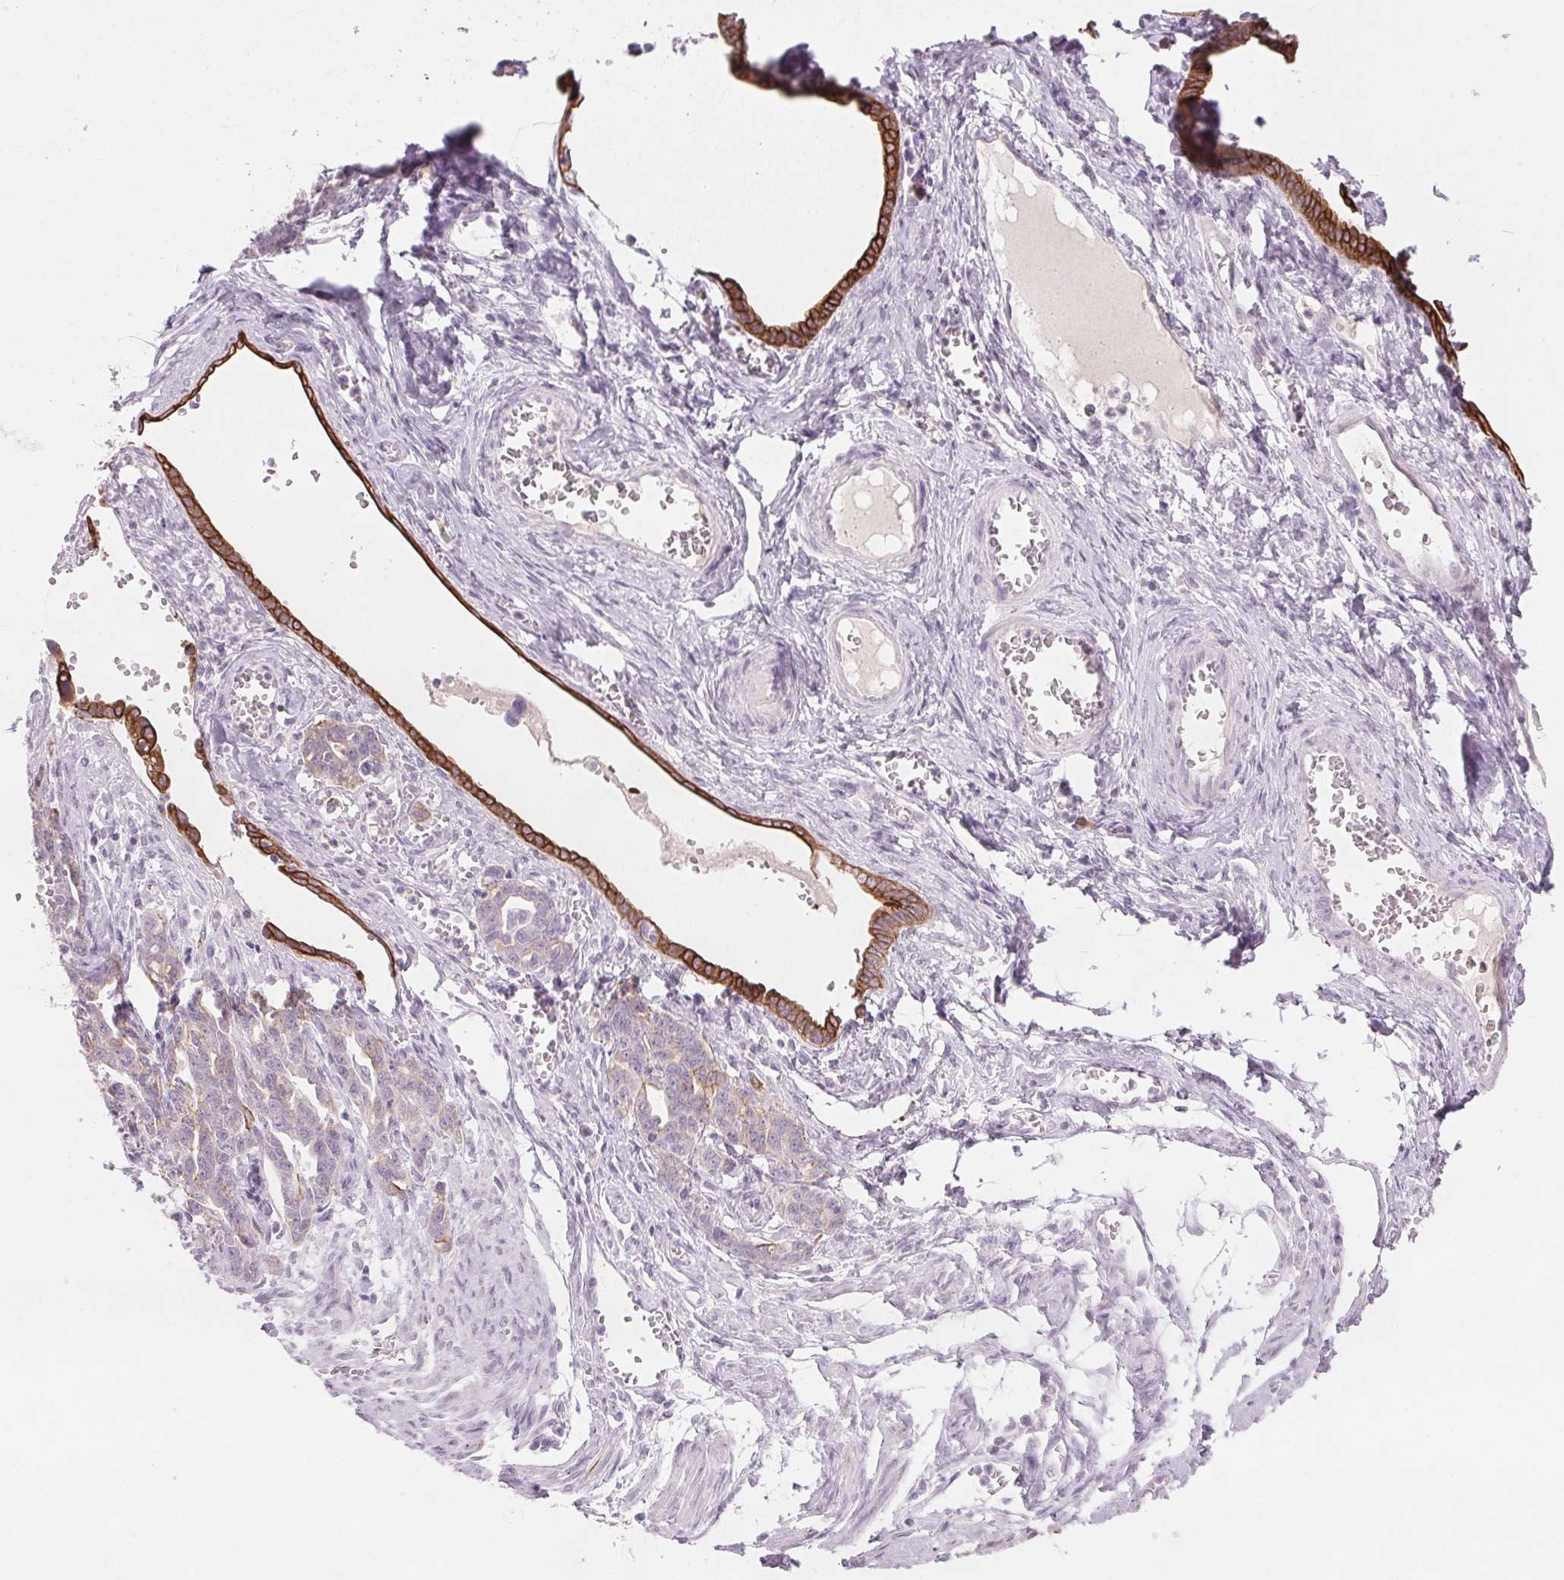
{"staining": {"intensity": "strong", "quantity": "25%-75%", "location": "cytoplasmic/membranous"}, "tissue": "ovarian cancer", "cell_type": "Tumor cells", "image_type": "cancer", "snomed": [{"axis": "morphology", "description": "Cystadenocarcinoma, serous, NOS"}, {"axis": "topography", "description": "Ovary"}], "caption": "Immunohistochemistry histopathology image of neoplastic tissue: human ovarian cancer stained using immunohistochemistry demonstrates high levels of strong protein expression localized specifically in the cytoplasmic/membranous of tumor cells, appearing as a cytoplasmic/membranous brown color.", "gene": "SCTR", "patient": {"sex": "female", "age": 69}}